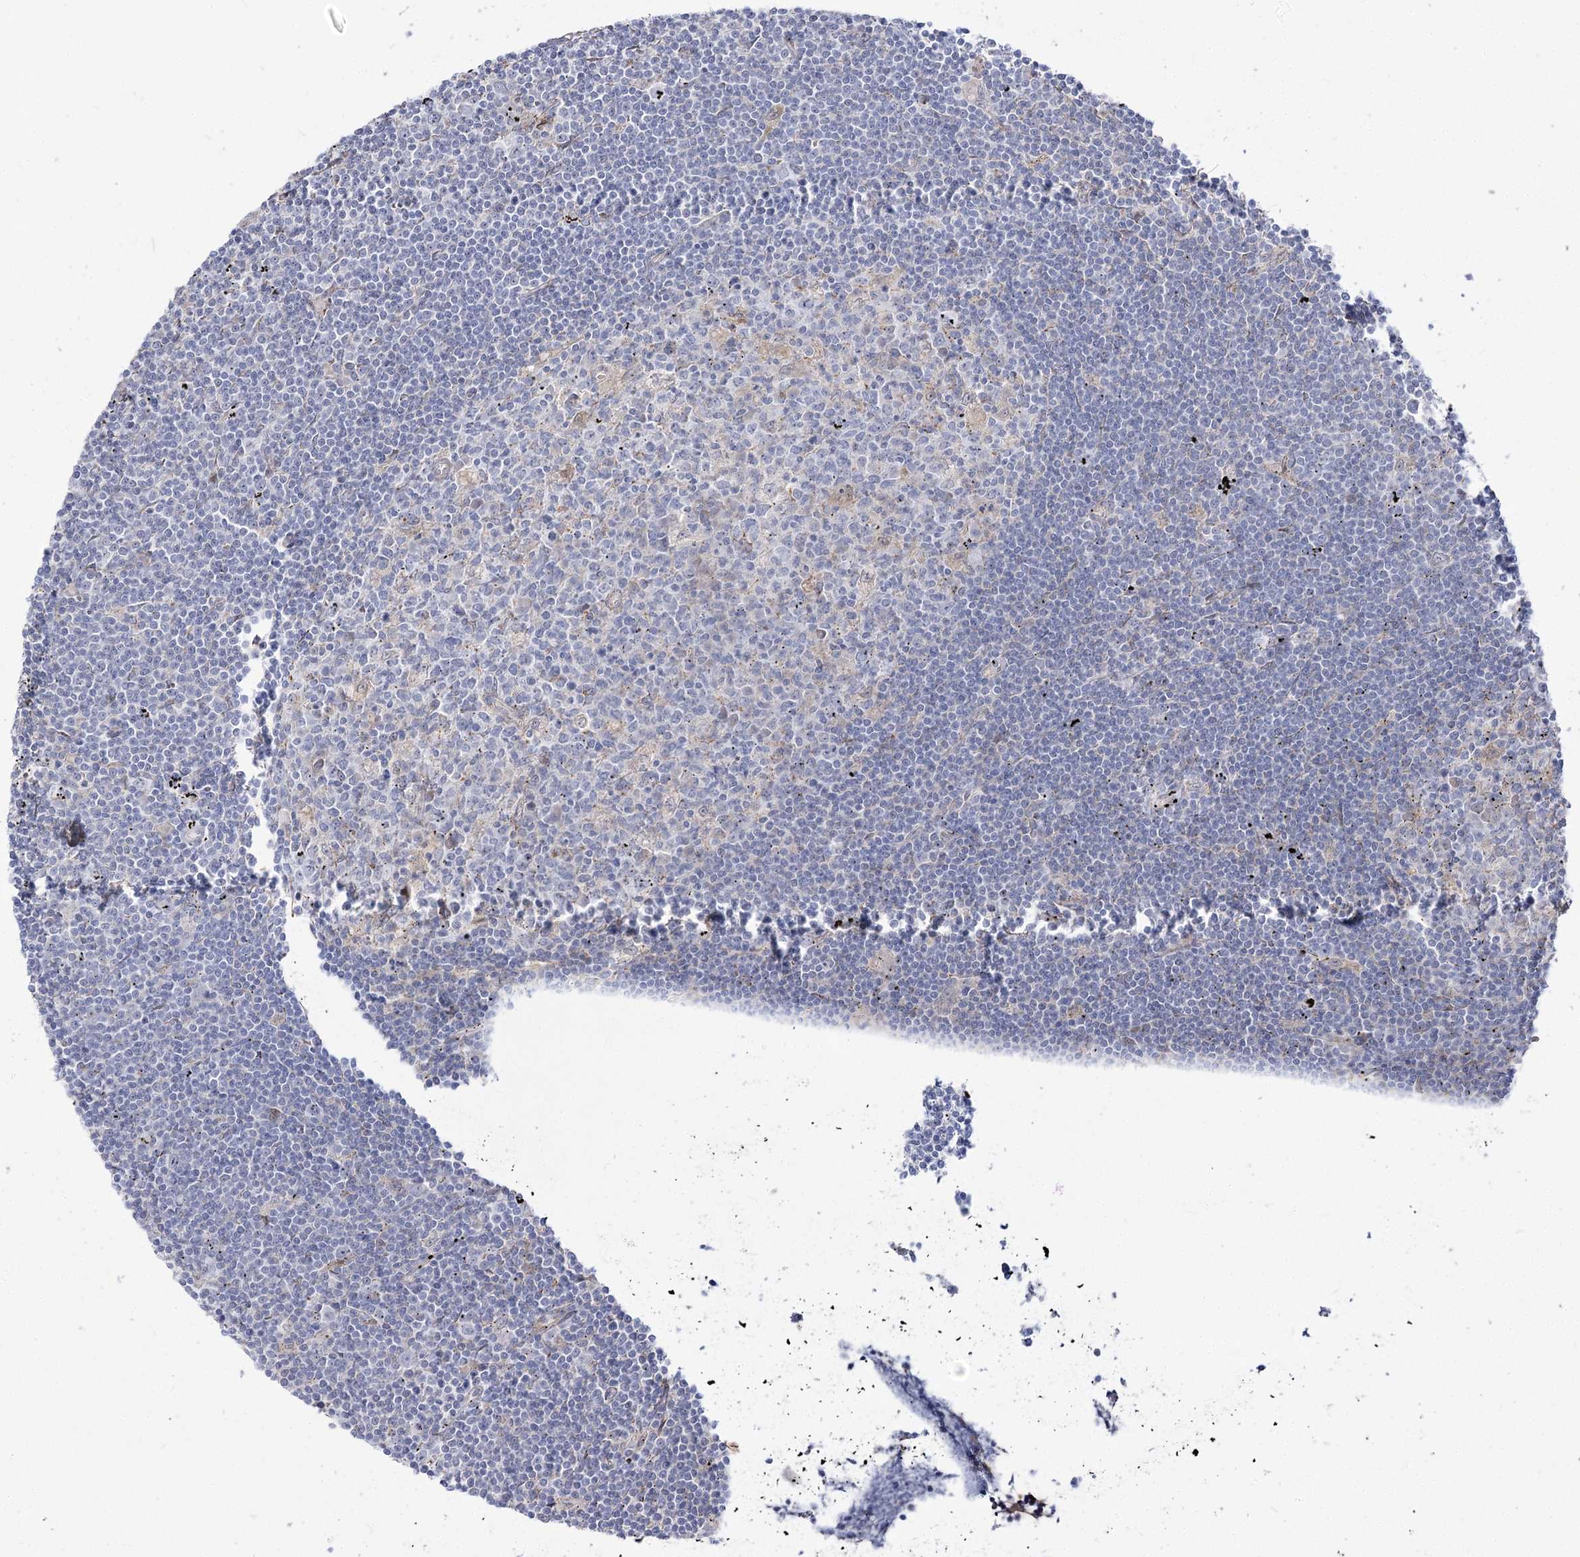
{"staining": {"intensity": "negative", "quantity": "none", "location": "none"}, "tissue": "lymphoma", "cell_type": "Tumor cells", "image_type": "cancer", "snomed": [{"axis": "morphology", "description": "Malignant lymphoma, non-Hodgkin's type, Low grade"}, {"axis": "topography", "description": "Spleen"}], "caption": "DAB immunohistochemical staining of low-grade malignant lymphoma, non-Hodgkin's type shows no significant staining in tumor cells. (DAB immunohistochemistry (IHC) with hematoxylin counter stain).", "gene": "SUOX", "patient": {"sex": "male", "age": 76}}